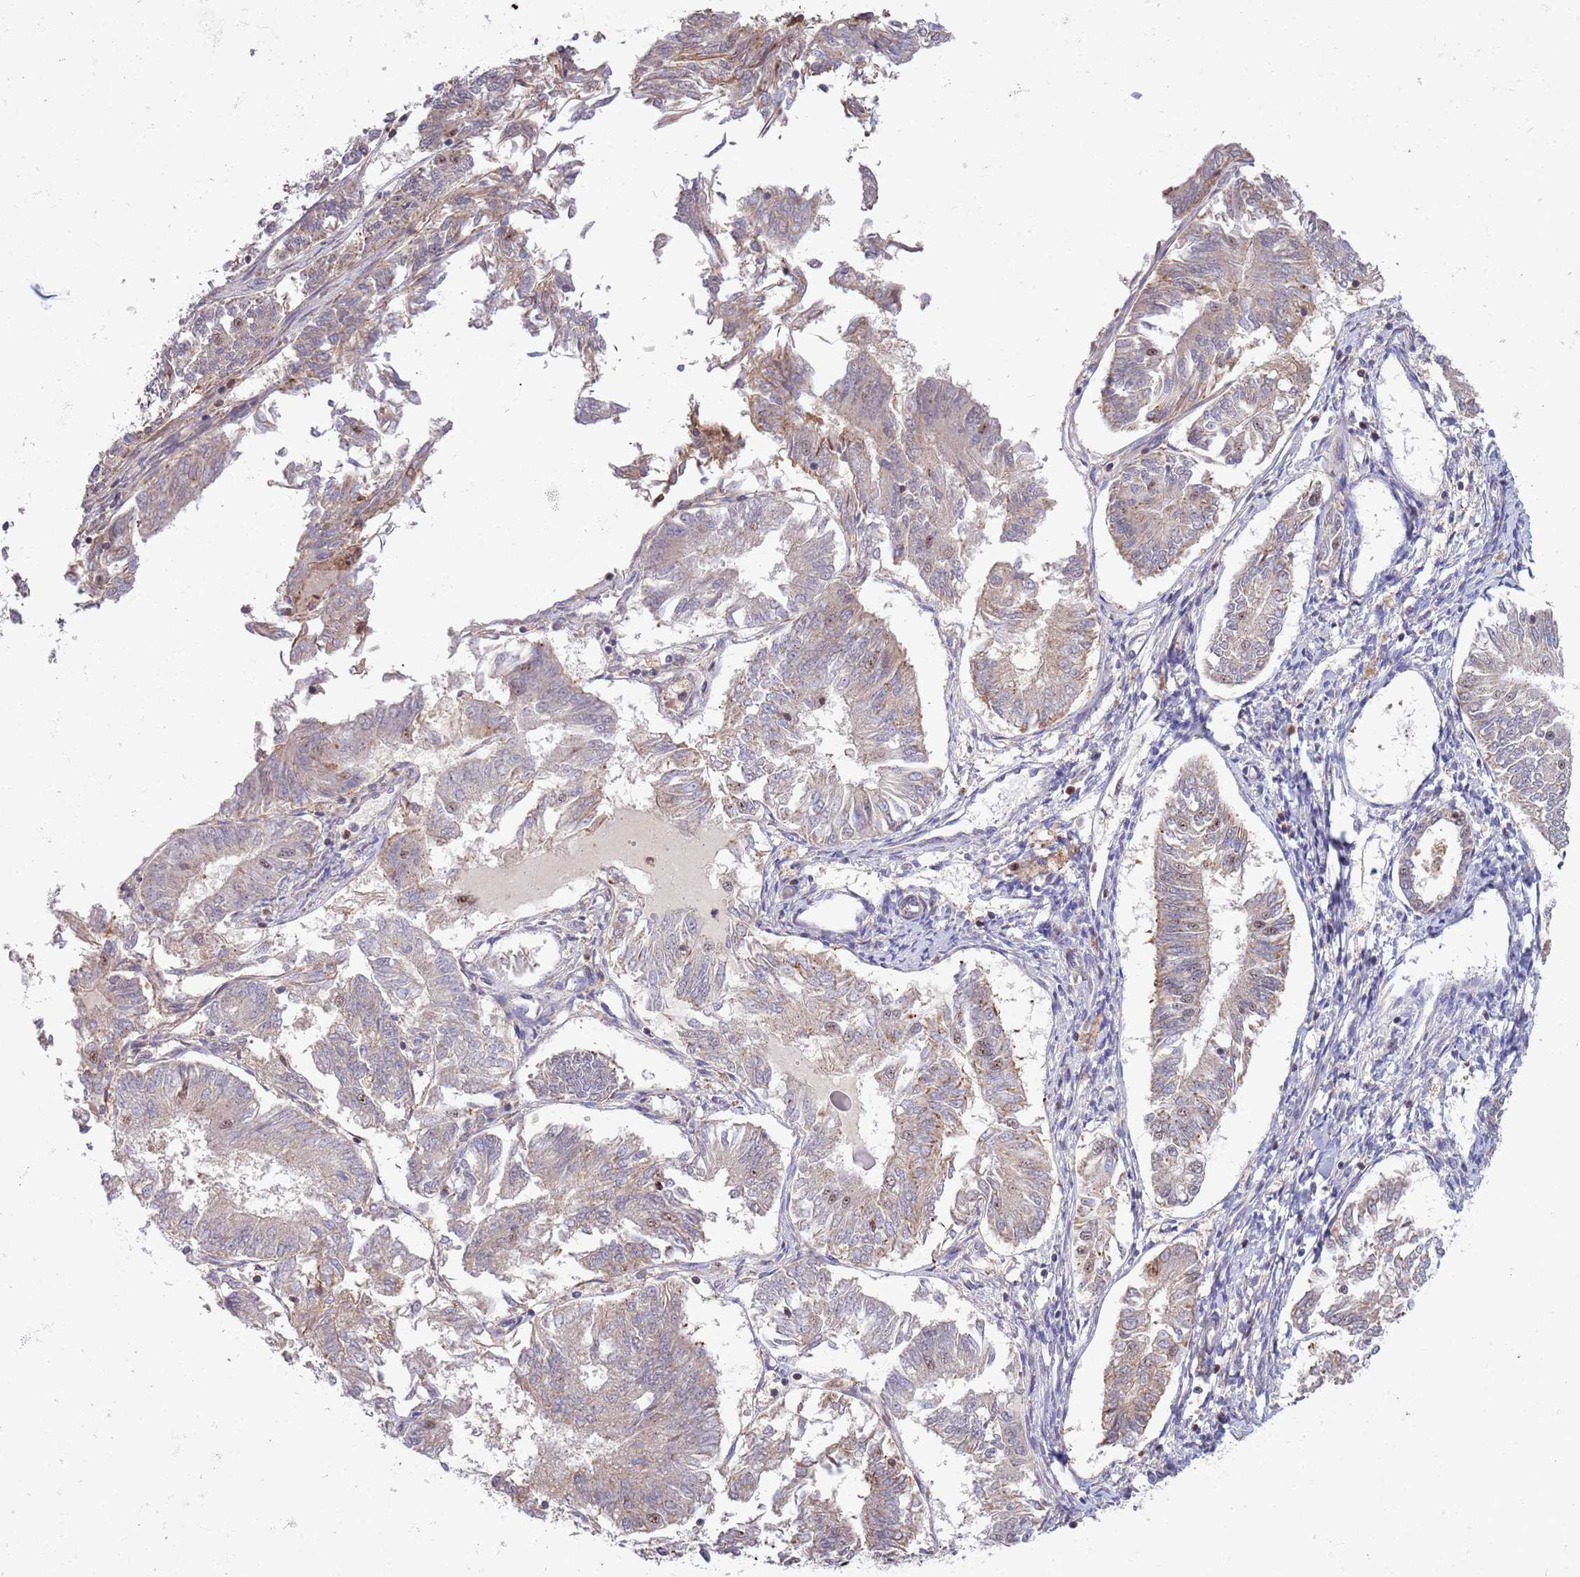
{"staining": {"intensity": "weak", "quantity": "<25%", "location": "cytoplasmic/membranous,nuclear"}, "tissue": "endometrial cancer", "cell_type": "Tumor cells", "image_type": "cancer", "snomed": [{"axis": "morphology", "description": "Adenocarcinoma, NOS"}, {"axis": "topography", "description": "Endometrium"}], "caption": "This image is of endometrial cancer stained with immunohistochemistry to label a protein in brown with the nuclei are counter-stained blue. There is no positivity in tumor cells.", "gene": "CCNJL", "patient": {"sex": "female", "age": 58}}